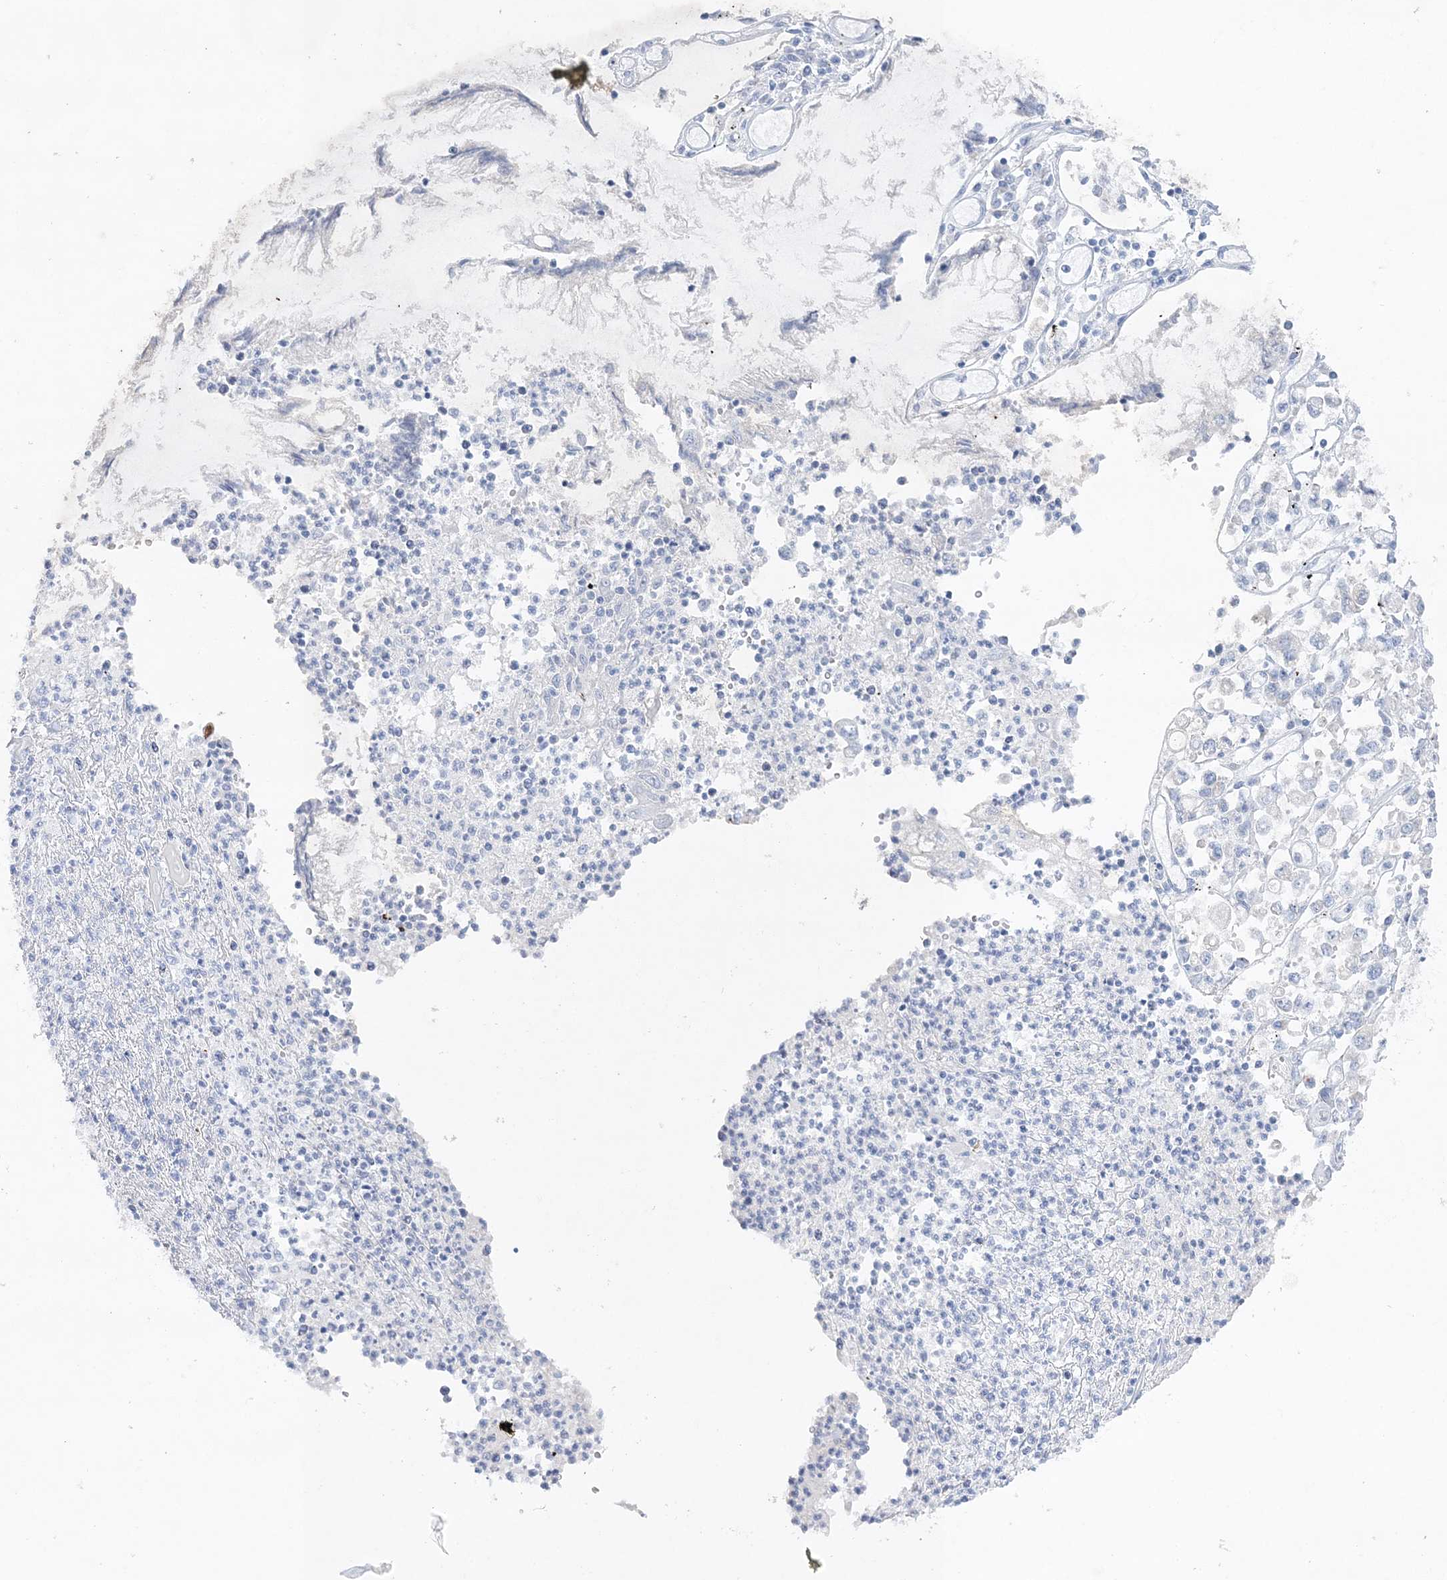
{"staining": {"intensity": "negative", "quantity": "none", "location": "none"}, "tissue": "stomach cancer", "cell_type": "Tumor cells", "image_type": "cancer", "snomed": [{"axis": "morphology", "description": "Adenocarcinoma, NOS"}, {"axis": "topography", "description": "Stomach"}], "caption": "The histopathology image shows no staining of tumor cells in adenocarcinoma (stomach). (Stains: DAB (3,3'-diaminobenzidine) immunohistochemistry with hematoxylin counter stain, Microscopy: brightfield microscopy at high magnification).", "gene": "SLC5A6", "patient": {"sex": "female", "age": 76}}